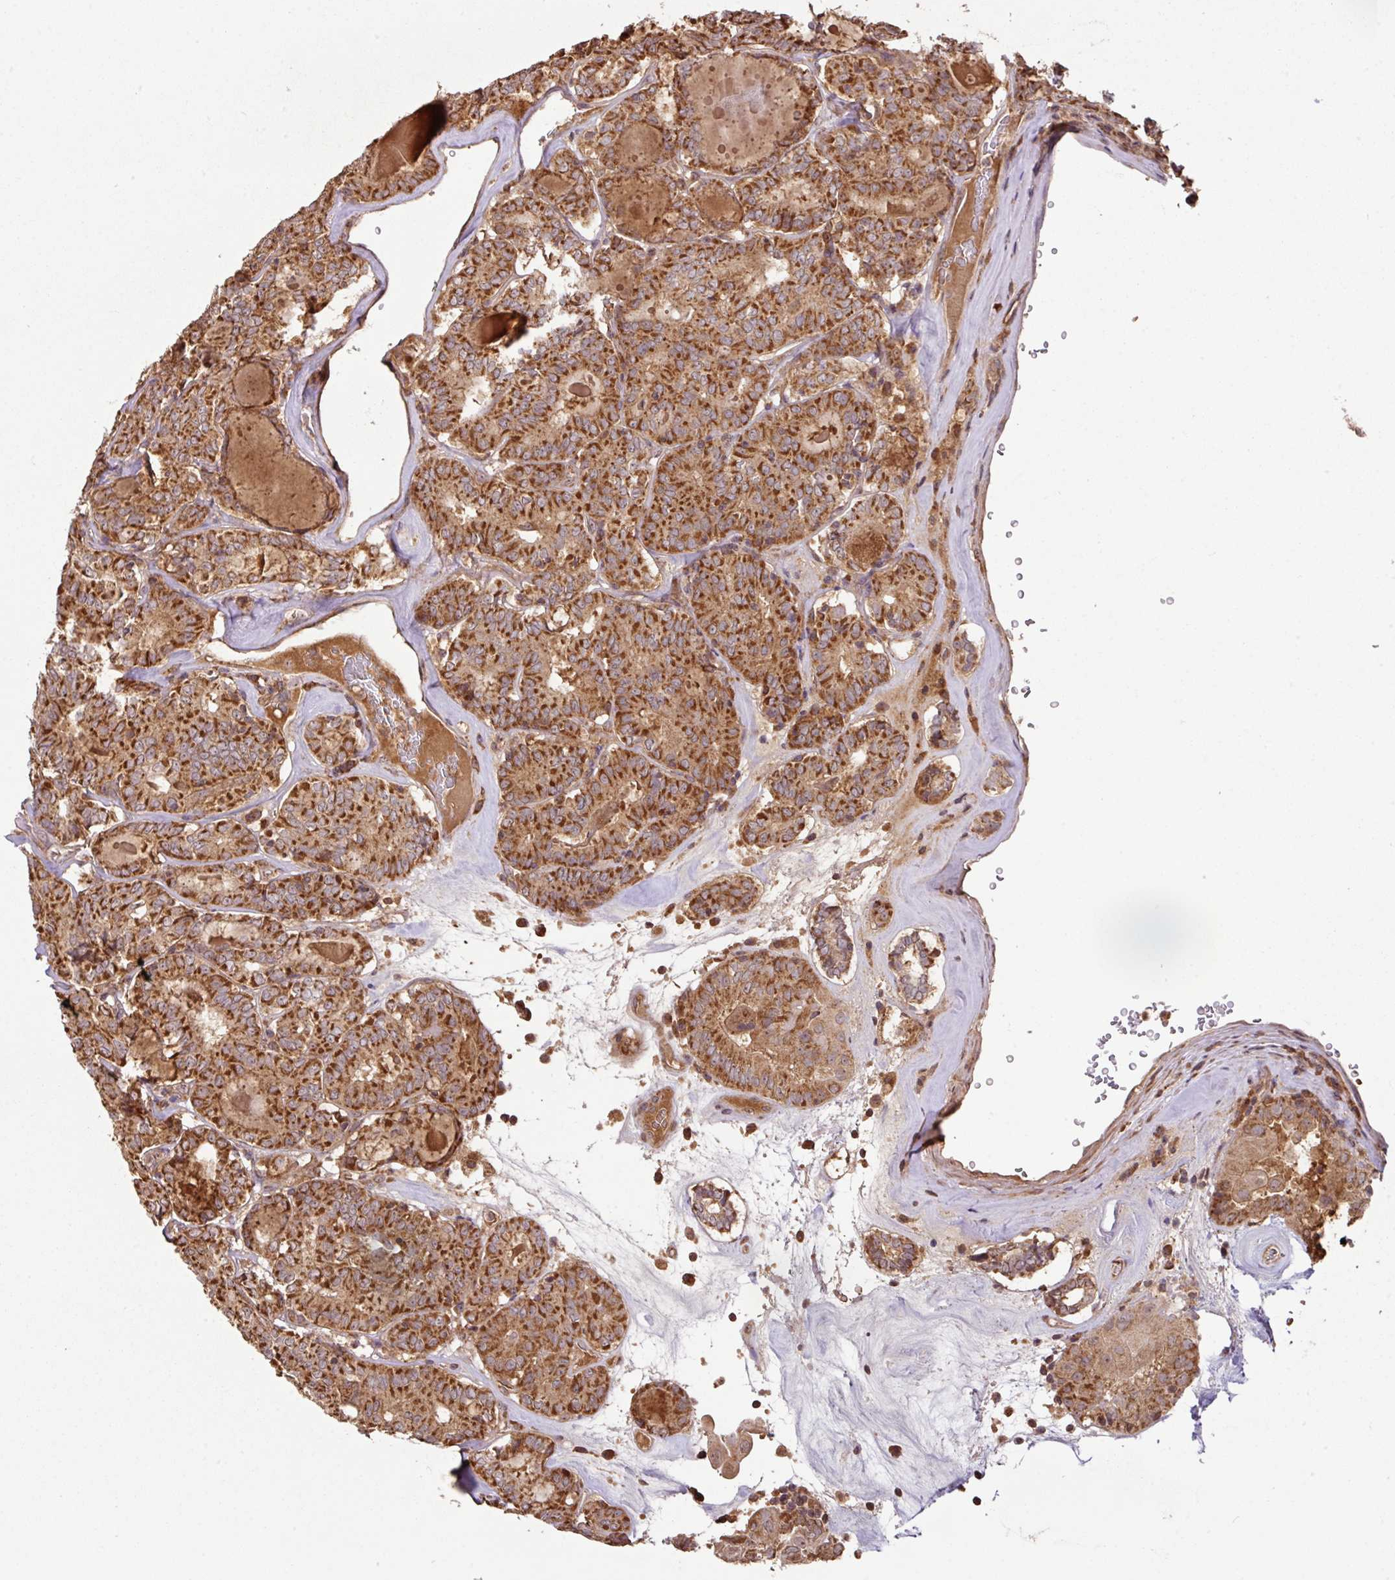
{"staining": {"intensity": "strong", "quantity": ">75%", "location": "cytoplasmic/membranous"}, "tissue": "thyroid cancer", "cell_type": "Tumor cells", "image_type": "cancer", "snomed": [{"axis": "morphology", "description": "Papillary adenocarcinoma, NOS"}, {"axis": "topography", "description": "Thyroid gland"}], "caption": "Protein staining displays strong cytoplasmic/membranous expression in about >75% of tumor cells in thyroid papillary adenocarcinoma. (Brightfield microscopy of DAB IHC at high magnification).", "gene": "MRRF", "patient": {"sex": "female", "age": 72}}